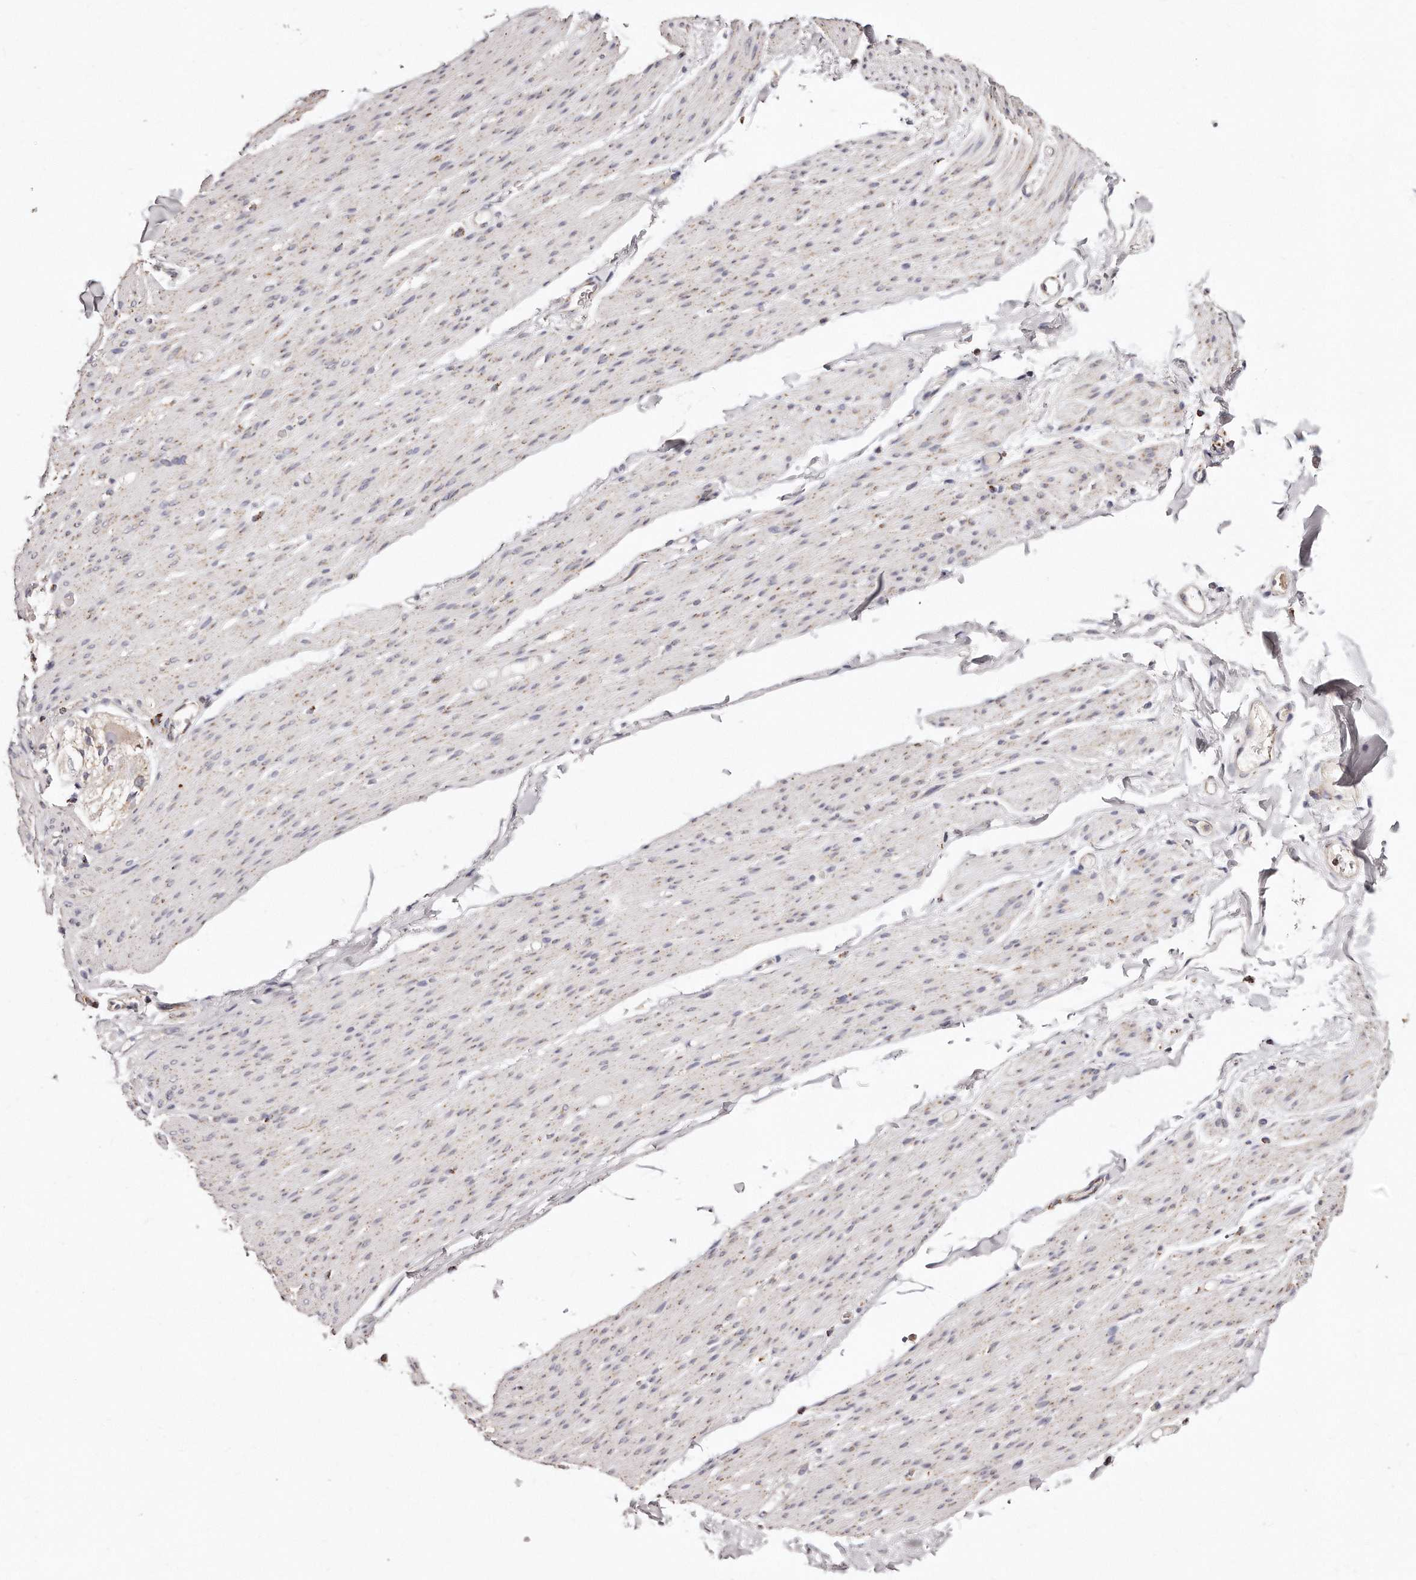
{"staining": {"intensity": "weak", "quantity": "<25%", "location": "cytoplasmic/membranous"}, "tissue": "smooth muscle", "cell_type": "Smooth muscle cells", "image_type": "normal", "snomed": [{"axis": "morphology", "description": "Normal tissue, NOS"}, {"axis": "topography", "description": "Colon"}, {"axis": "topography", "description": "Peripheral nerve tissue"}], "caption": "IHC micrograph of normal smooth muscle: human smooth muscle stained with DAB (3,3'-diaminobenzidine) reveals no significant protein expression in smooth muscle cells. (DAB IHC, high magnification).", "gene": "RTKN", "patient": {"sex": "female", "age": 61}}